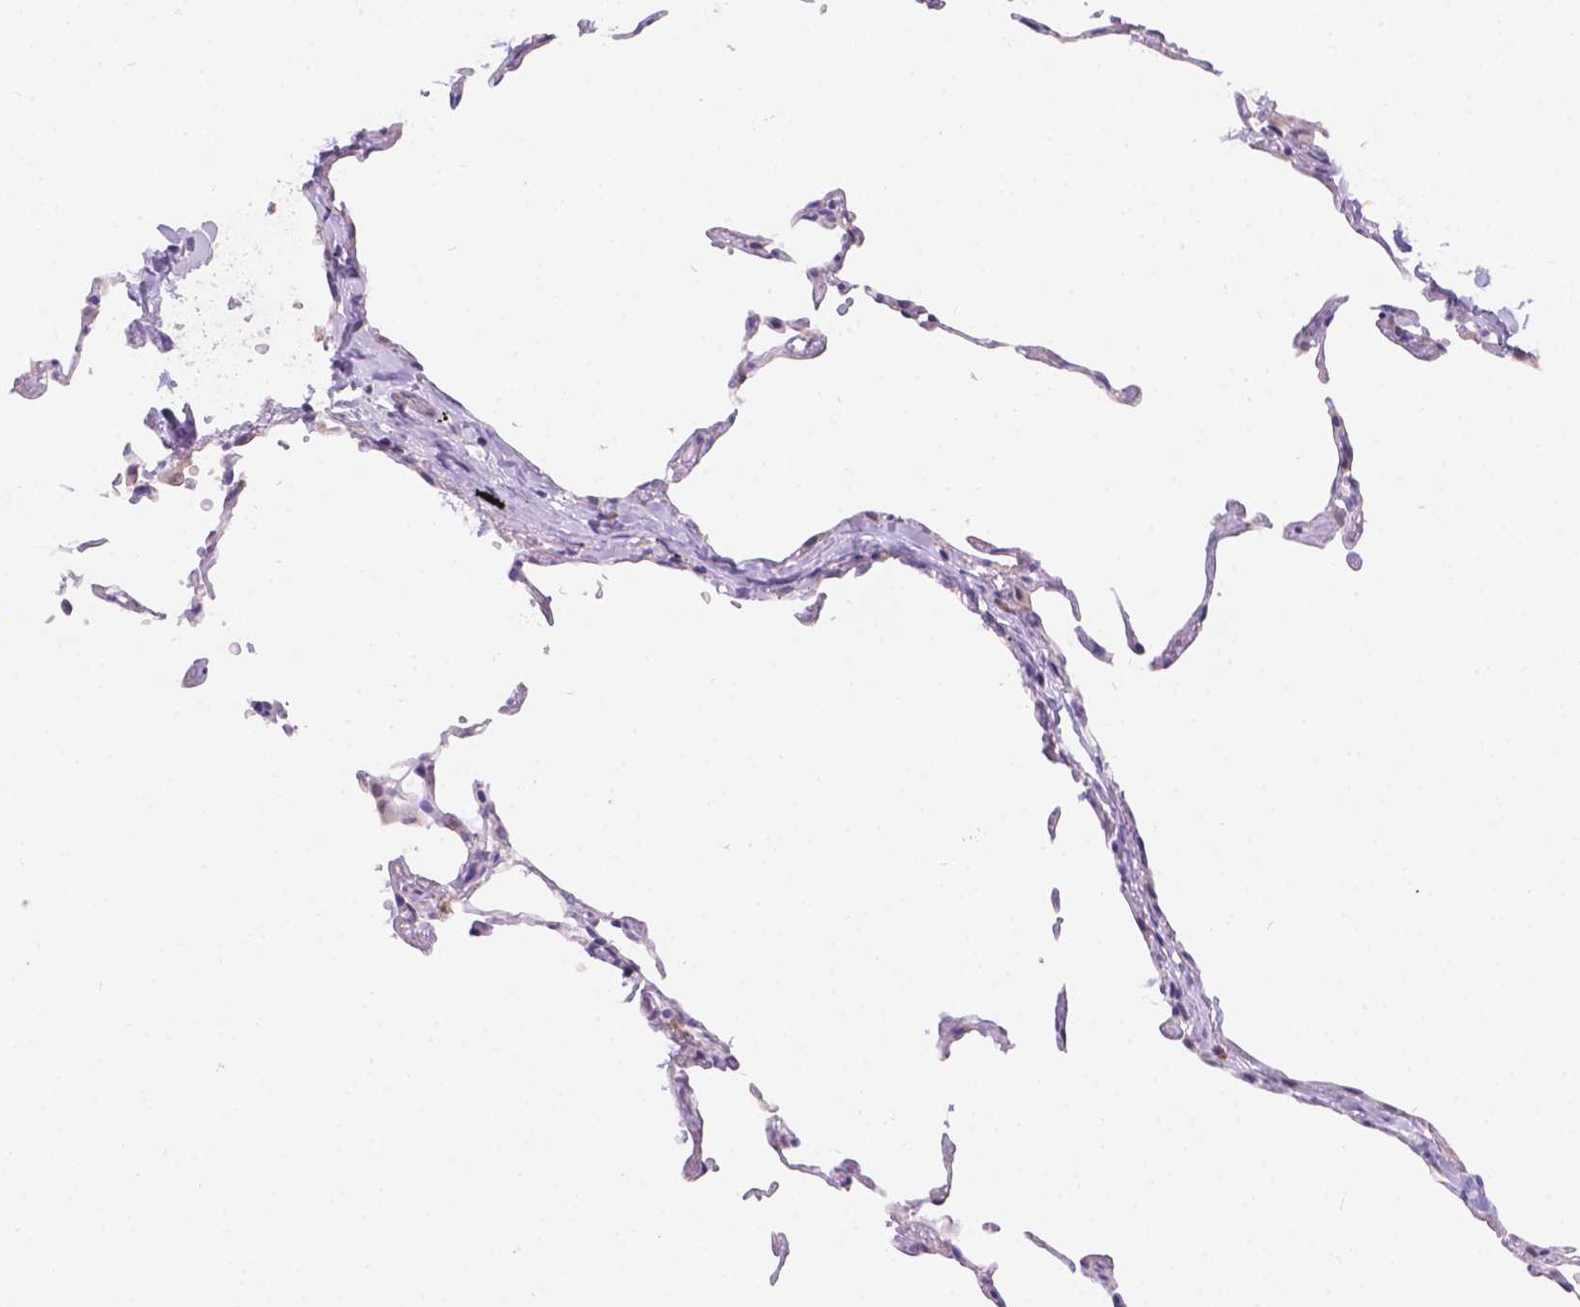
{"staining": {"intensity": "negative", "quantity": "none", "location": "none"}, "tissue": "lung", "cell_type": "Alveolar cells", "image_type": "normal", "snomed": [{"axis": "morphology", "description": "Normal tissue, NOS"}, {"axis": "topography", "description": "Lung"}], "caption": "This is an immunohistochemistry photomicrograph of unremarkable human lung. There is no expression in alveolar cells.", "gene": "CD96", "patient": {"sex": "female", "age": 57}}